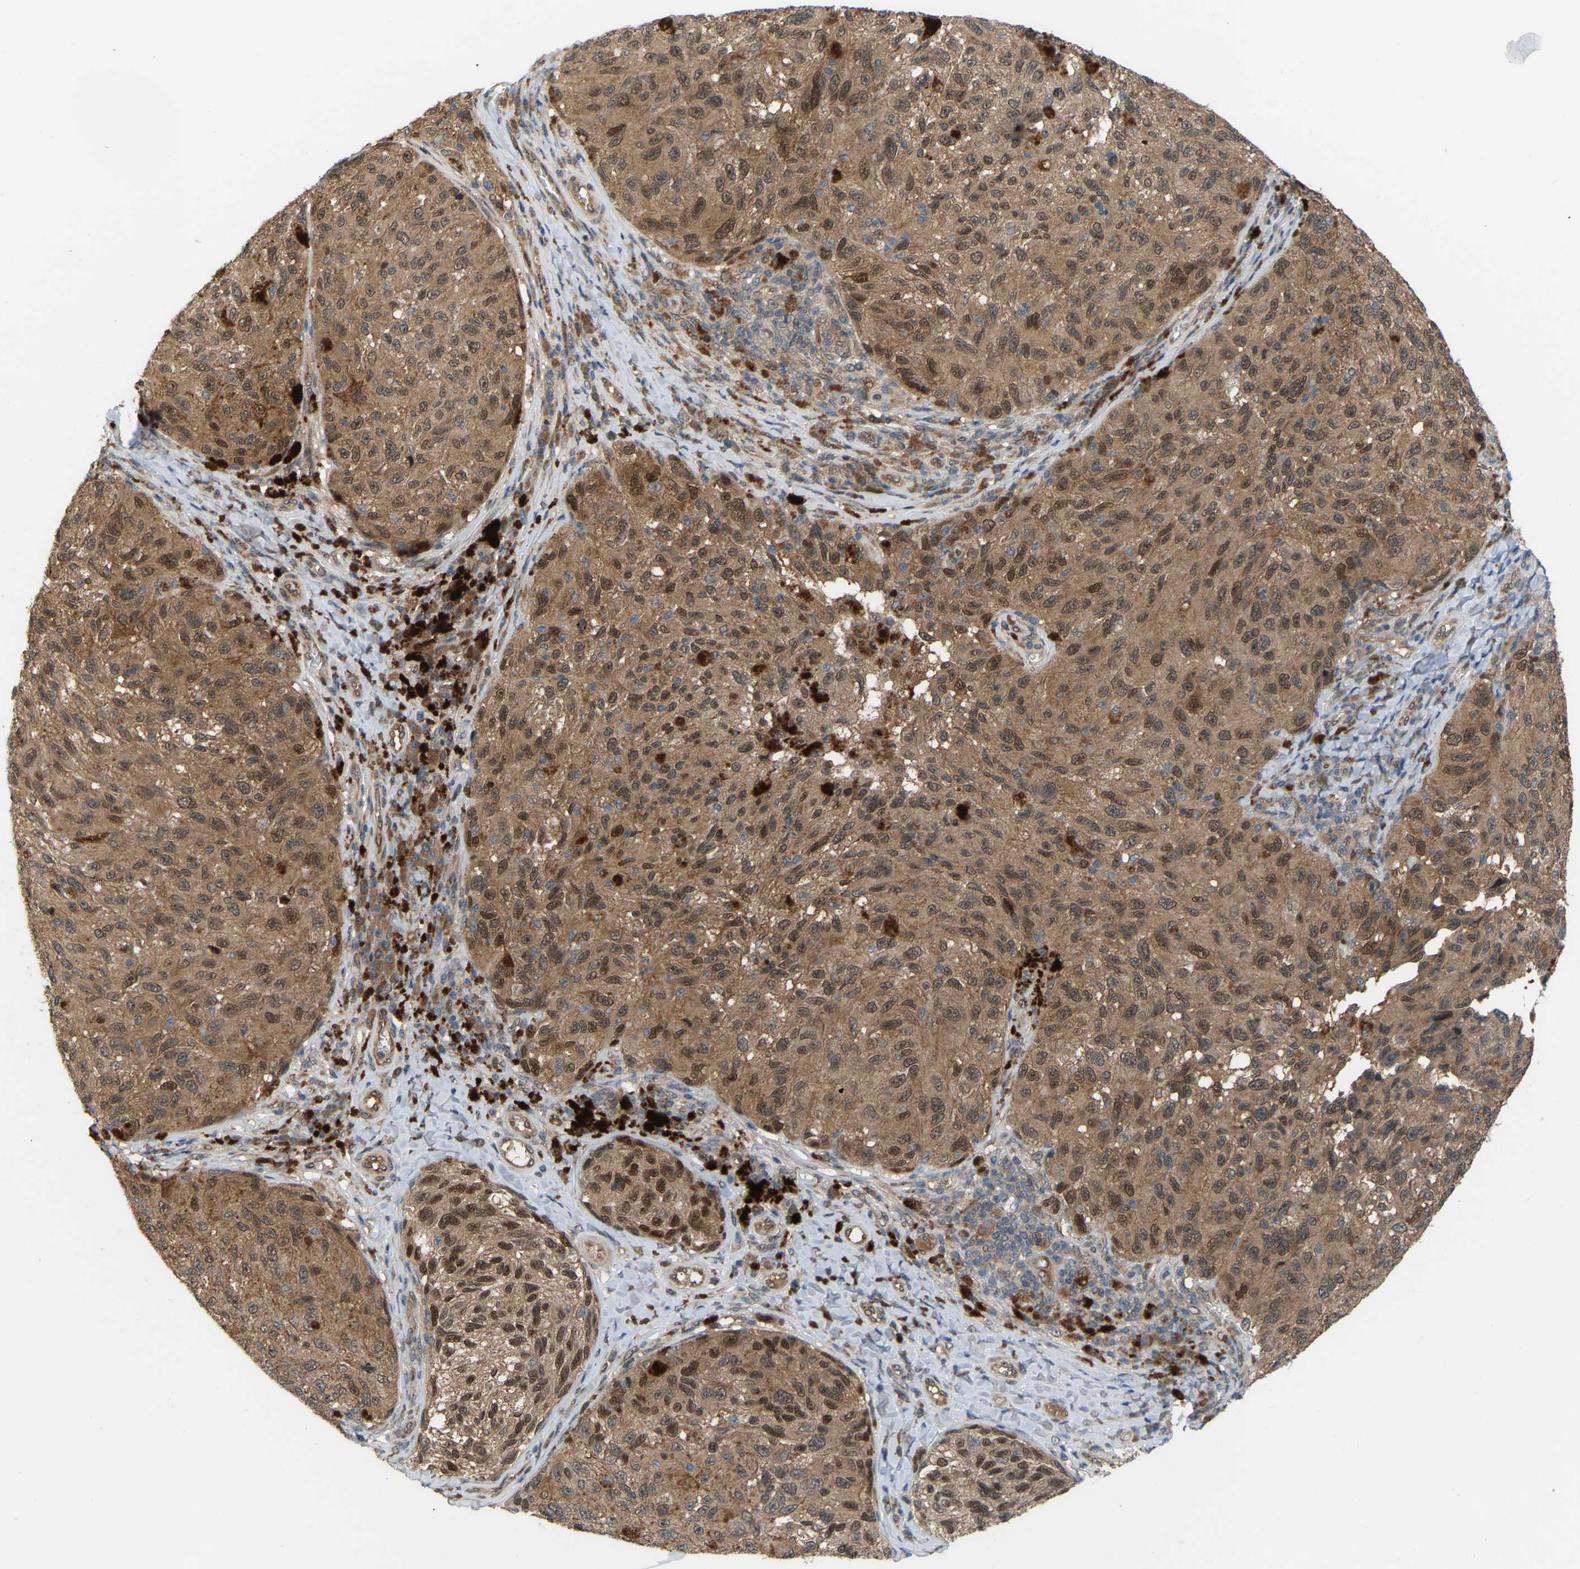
{"staining": {"intensity": "moderate", "quantity": ">75%", "location": "cytoplasmic/membranous"}, "tissue": "melanoma", "cell_type": "Tumor cells", "image_type": "cancer", "snomed": [{"axis": "morphology", "description": "Malignant melanoma, NOS"}, {"axis": "topography", "description": "Skin"}], "caption": "The photomicrograph demonstrates staining of malignant melanoma, revealing moderate cytoplasmic/membranous protein positivity (brown color) within tumor cells.", "gene": "CROT", "patient": {"sex": "female", "age": 73}}